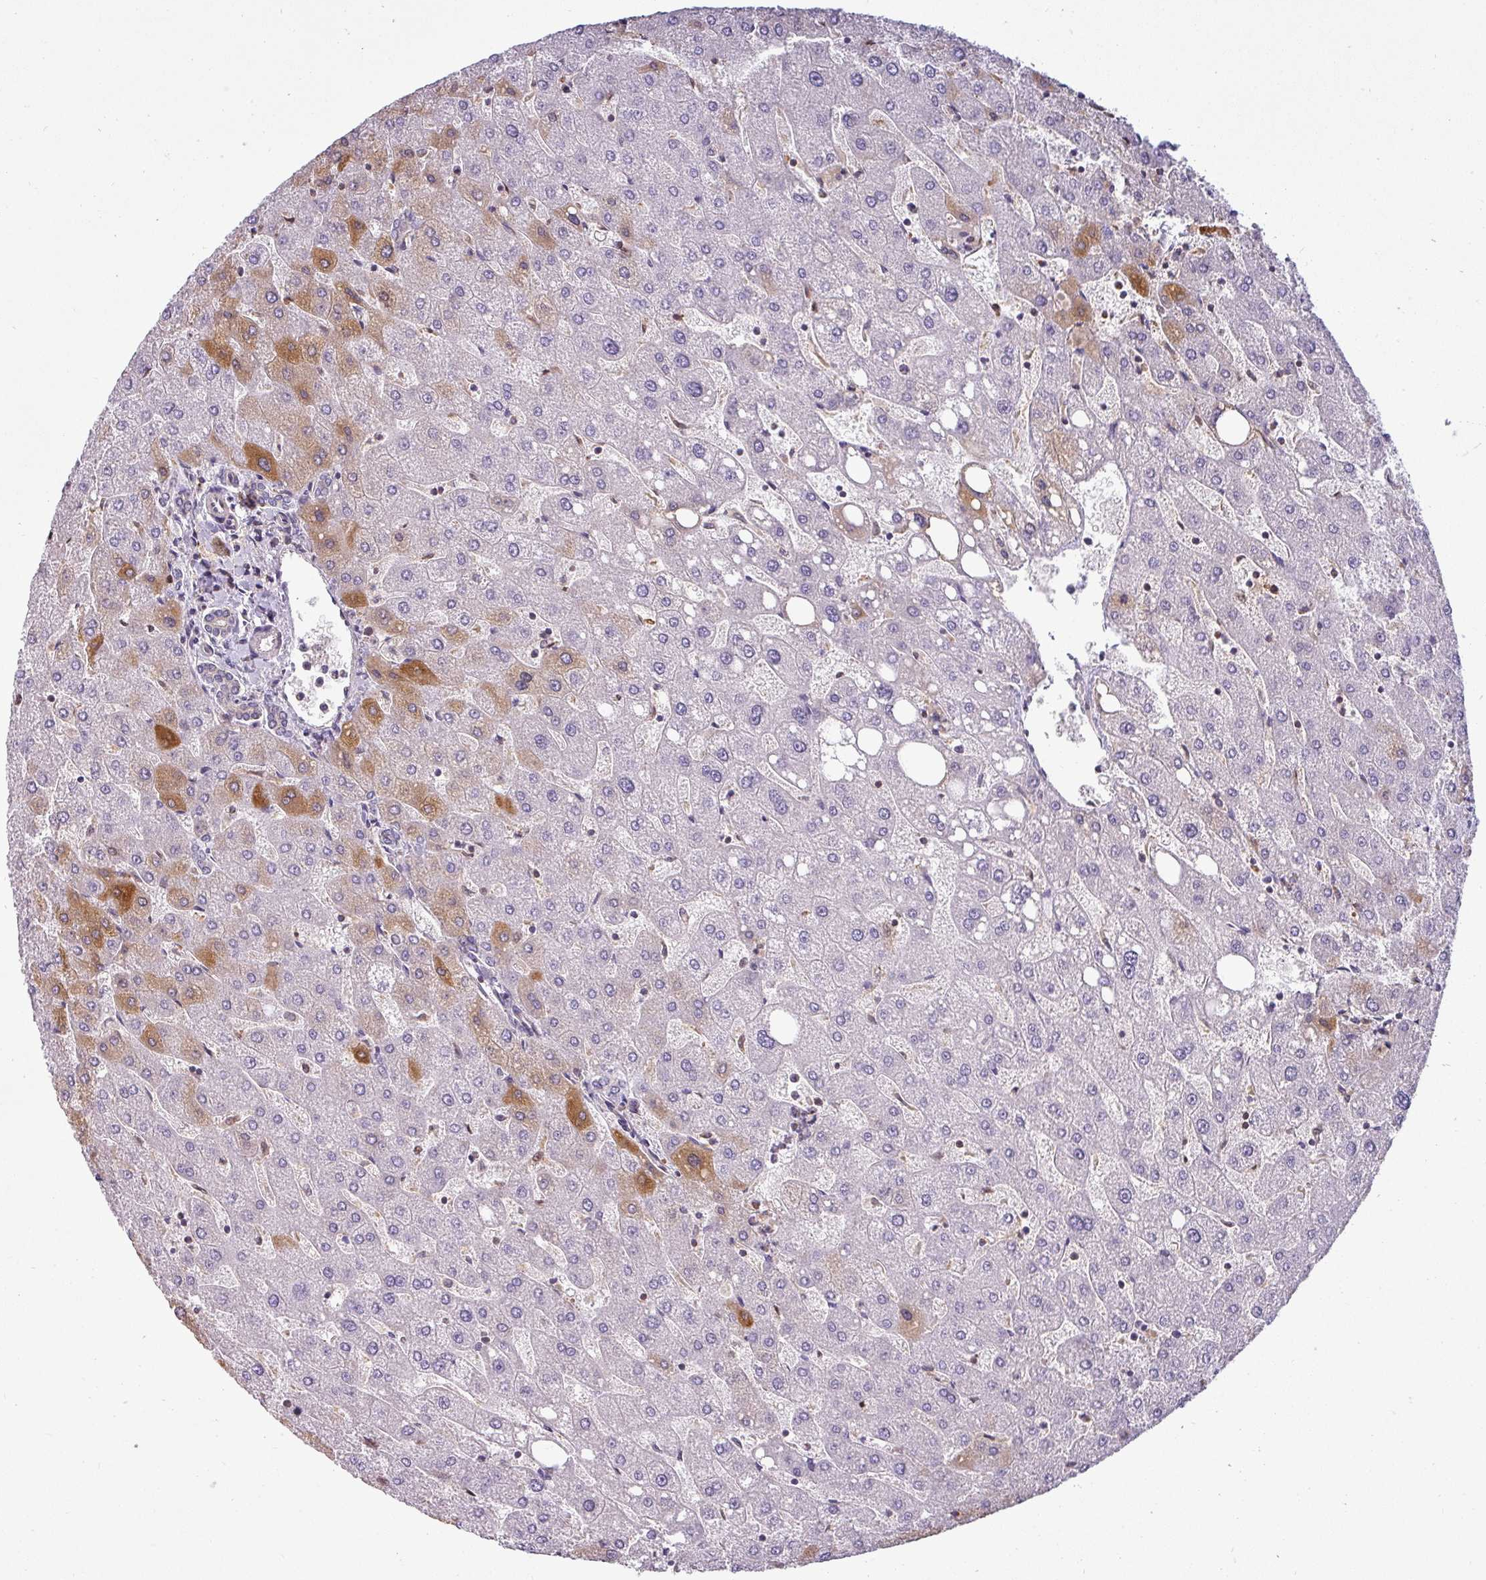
{"staining": {"intensity": "negative", "quantity": "none", "location": "none"}, "tissue": "liver", "cell_type": "Cholangiocytes", "image_type": "normal", "snomed": [{"axis": "morphology", "description": "Normal tissue, NOS"}, {"axis": "topography", "description": "Liver"}], "caption": "An immunohistochemistry histopathology image of unremarkable liver is shown. There is no staining in cholangiocytes of liver.", "gene": "ZNF835", "patient": {"sex": "male", "age": 67}}